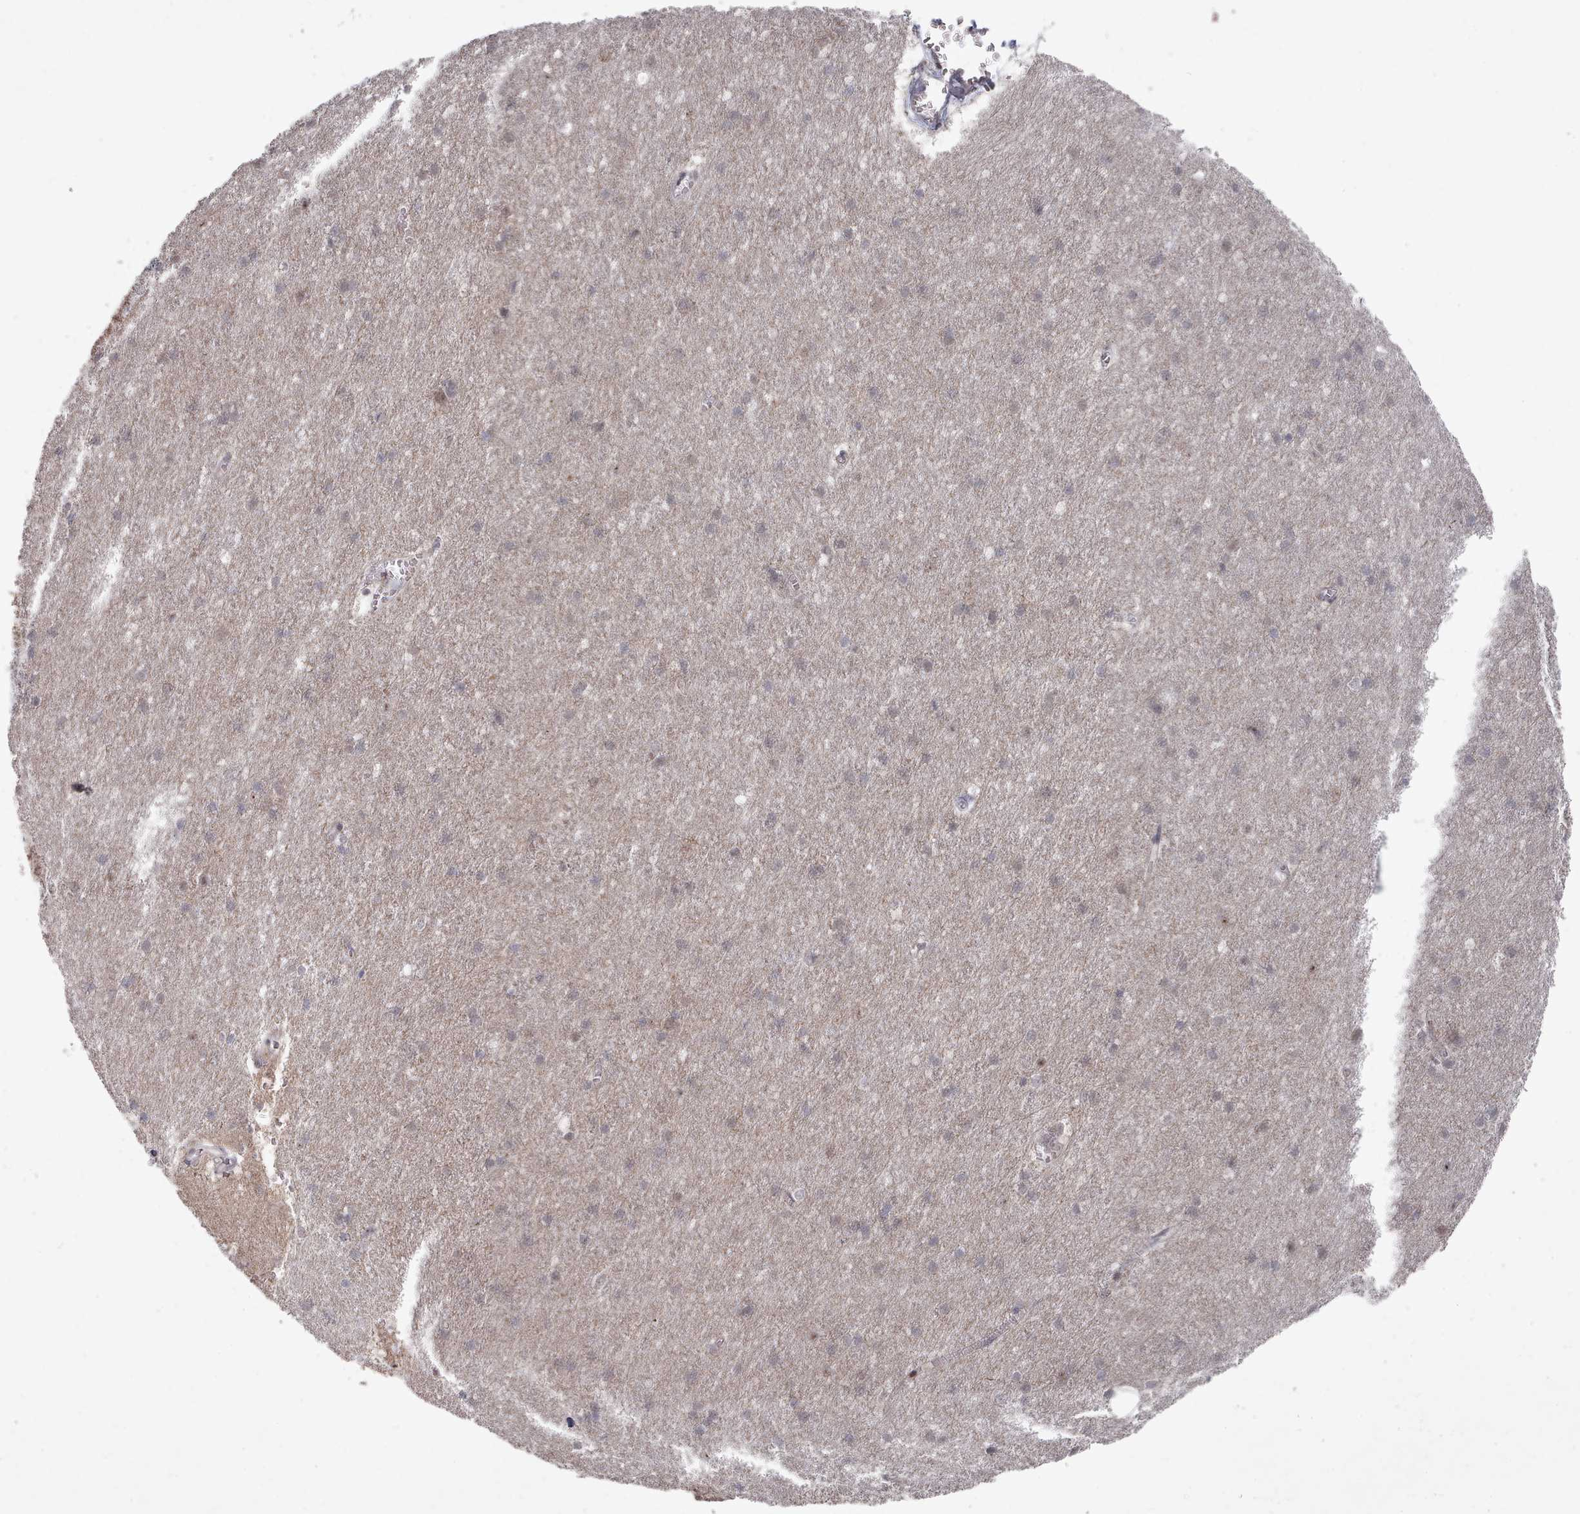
{"staining": {"intensity": "negative", "quantity": "none", "location": "none"}, "tissue": "cerebral cortex", "cell_type": "Endothelial cells", "image_type": "normal", "snomed": [{"axis": "morphology", "description": "Normal tissue, NOS"}, {"axis": "topography", "description": "Cerebral cortex"}], "caption": "DAB immunohistochemical staining of normal human cerebral cortex displays no significant expression in endothelial cells.", "gene": "CPSF4", "patient": {"sex": "male", "age": 54}}